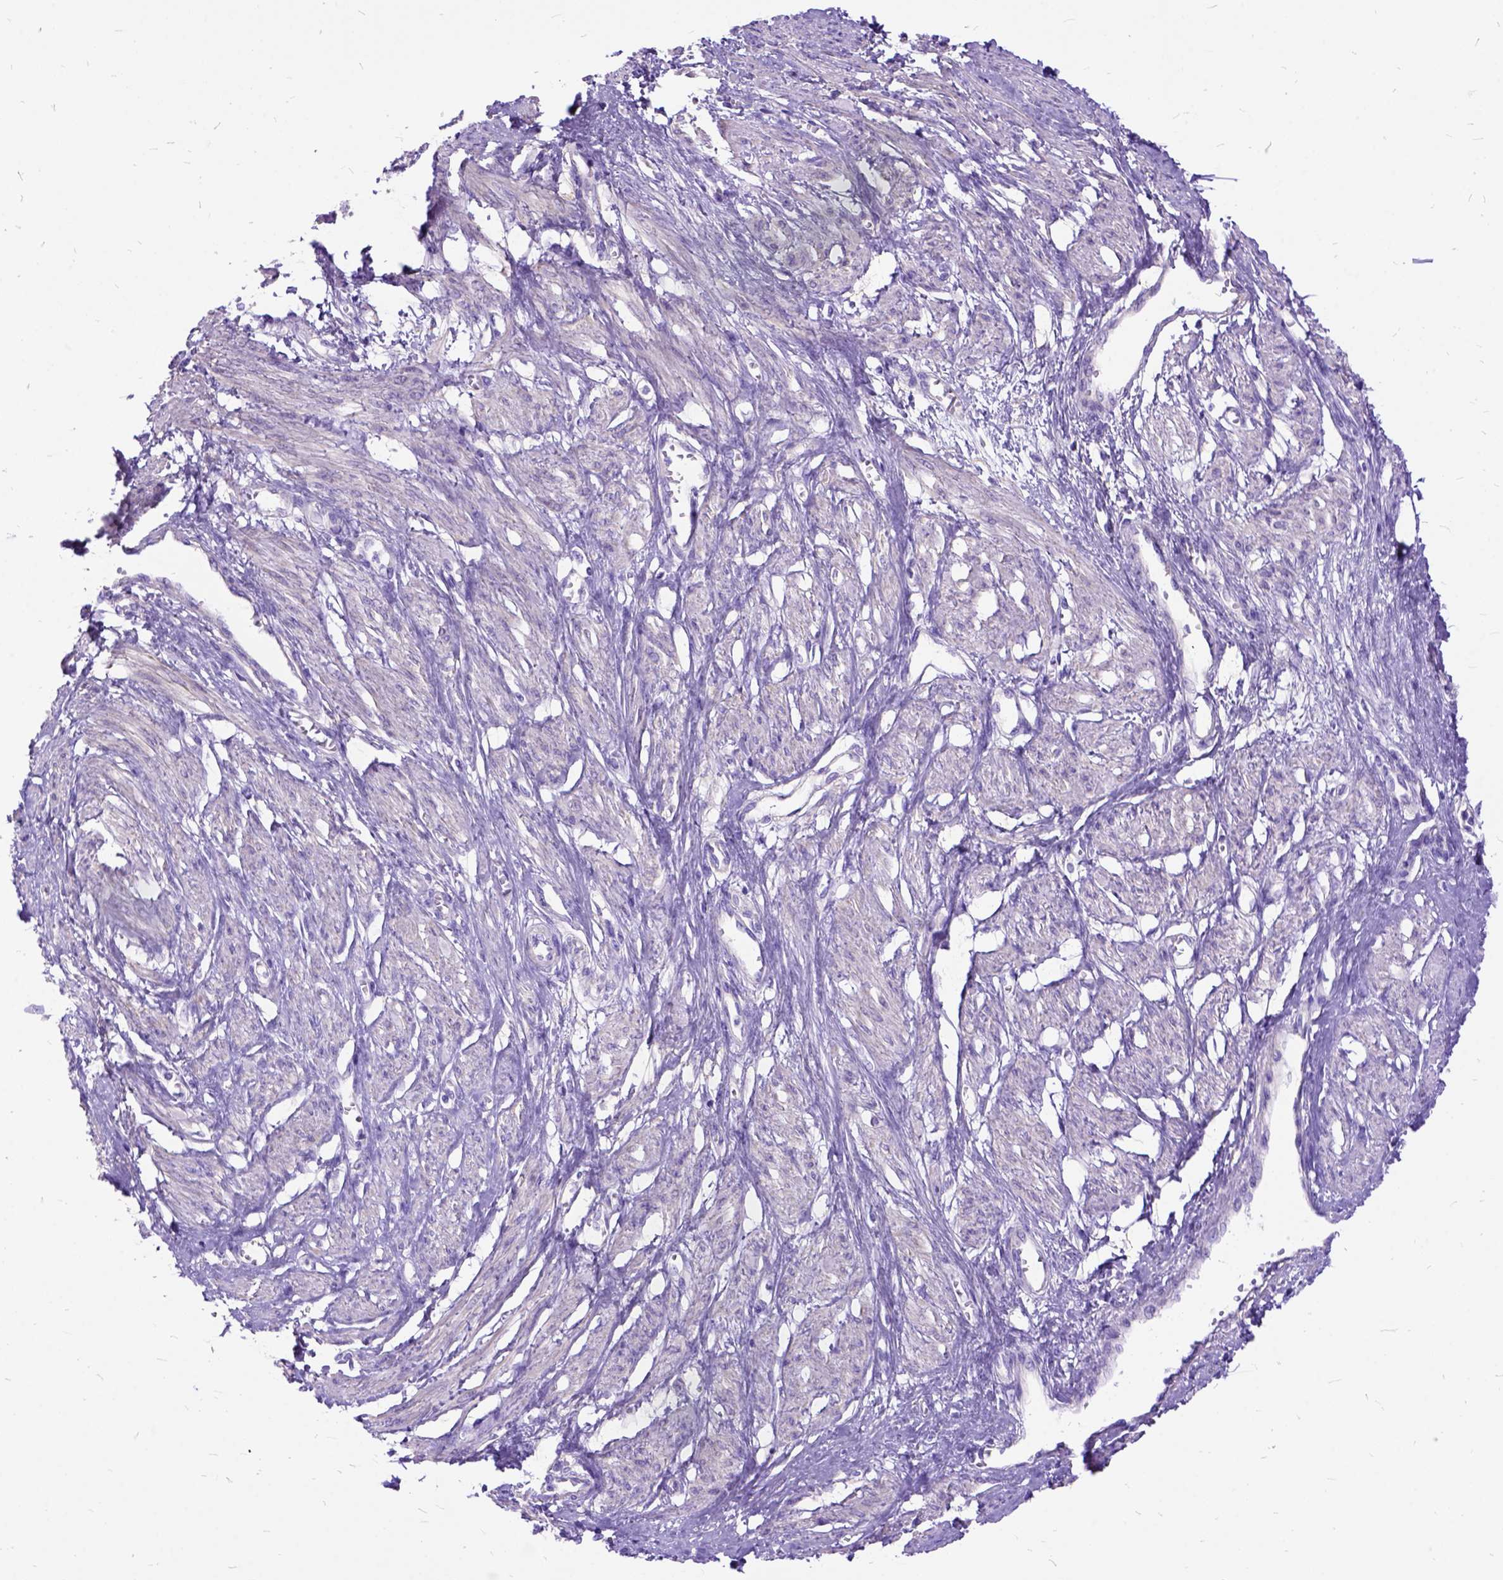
{"staining": {"intensity": "negative", "quantity": "none", "location": "none"}, "tissue": "smooth muscle", "cell_type": "Smooth muscle cells", "image_type": "normal", "snomed": [{"axis": "morphology", "description": "Normal tissue, NOS"}, {"axis": "topography", "description": "Smooth muscle"}, {"axis": "topography", "description": "Uterus"}], "caption": "Smooth muscle was stained to show a protein in brown. There is no significant staining in smooth muscle cells. The staining was performed using DAB to visualize the protein expression in brown, while the nuclei were stained in blue with hematoxylin (Magnification: 20x).", "gene": "ARL9", "patient": {"sex": "female", "age": 39}}